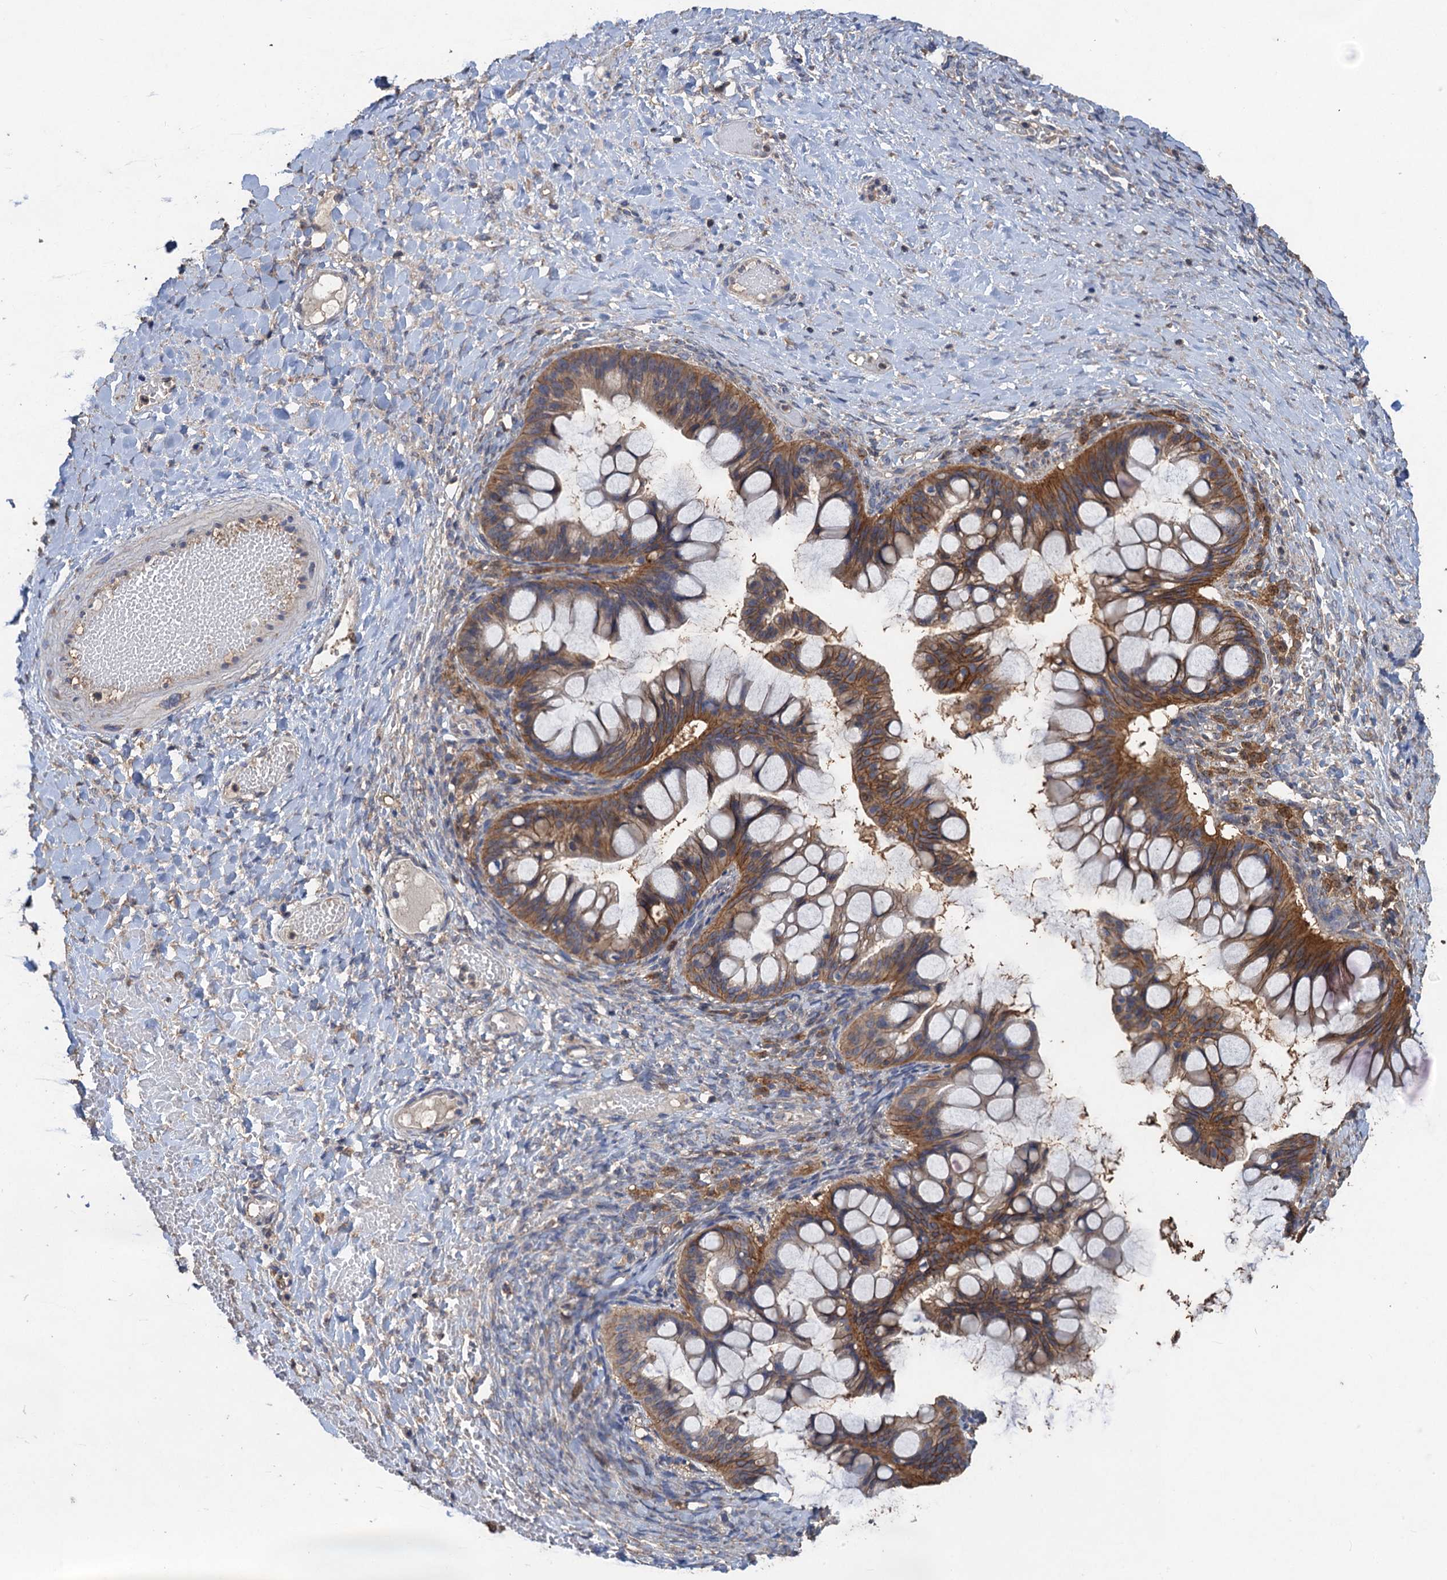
{"staining": {"intensity": "moderate", "quantity": ">75%", "location": "cytoplasmic/membranous"}, "tissue": "ovarian cancer", "cell_type": "Tumor cells", "image_type": "cancer", "snomed": [{"axis": "morphology", "description": "Cystadenocarcinoma, mucinous, NOS"}, {"axis": "topography", "description": "Ovary"}], "caption": "An immunohistochemistry (IHC) micrograph of neoplastic tissue is shown. Protein staining in brown highlights moderate cytoplasmic/membranous positivity in ovarian cancer within tumor cells.", "gene": "SCUBE3", "patient": {"sex": "female", "age": 73}}